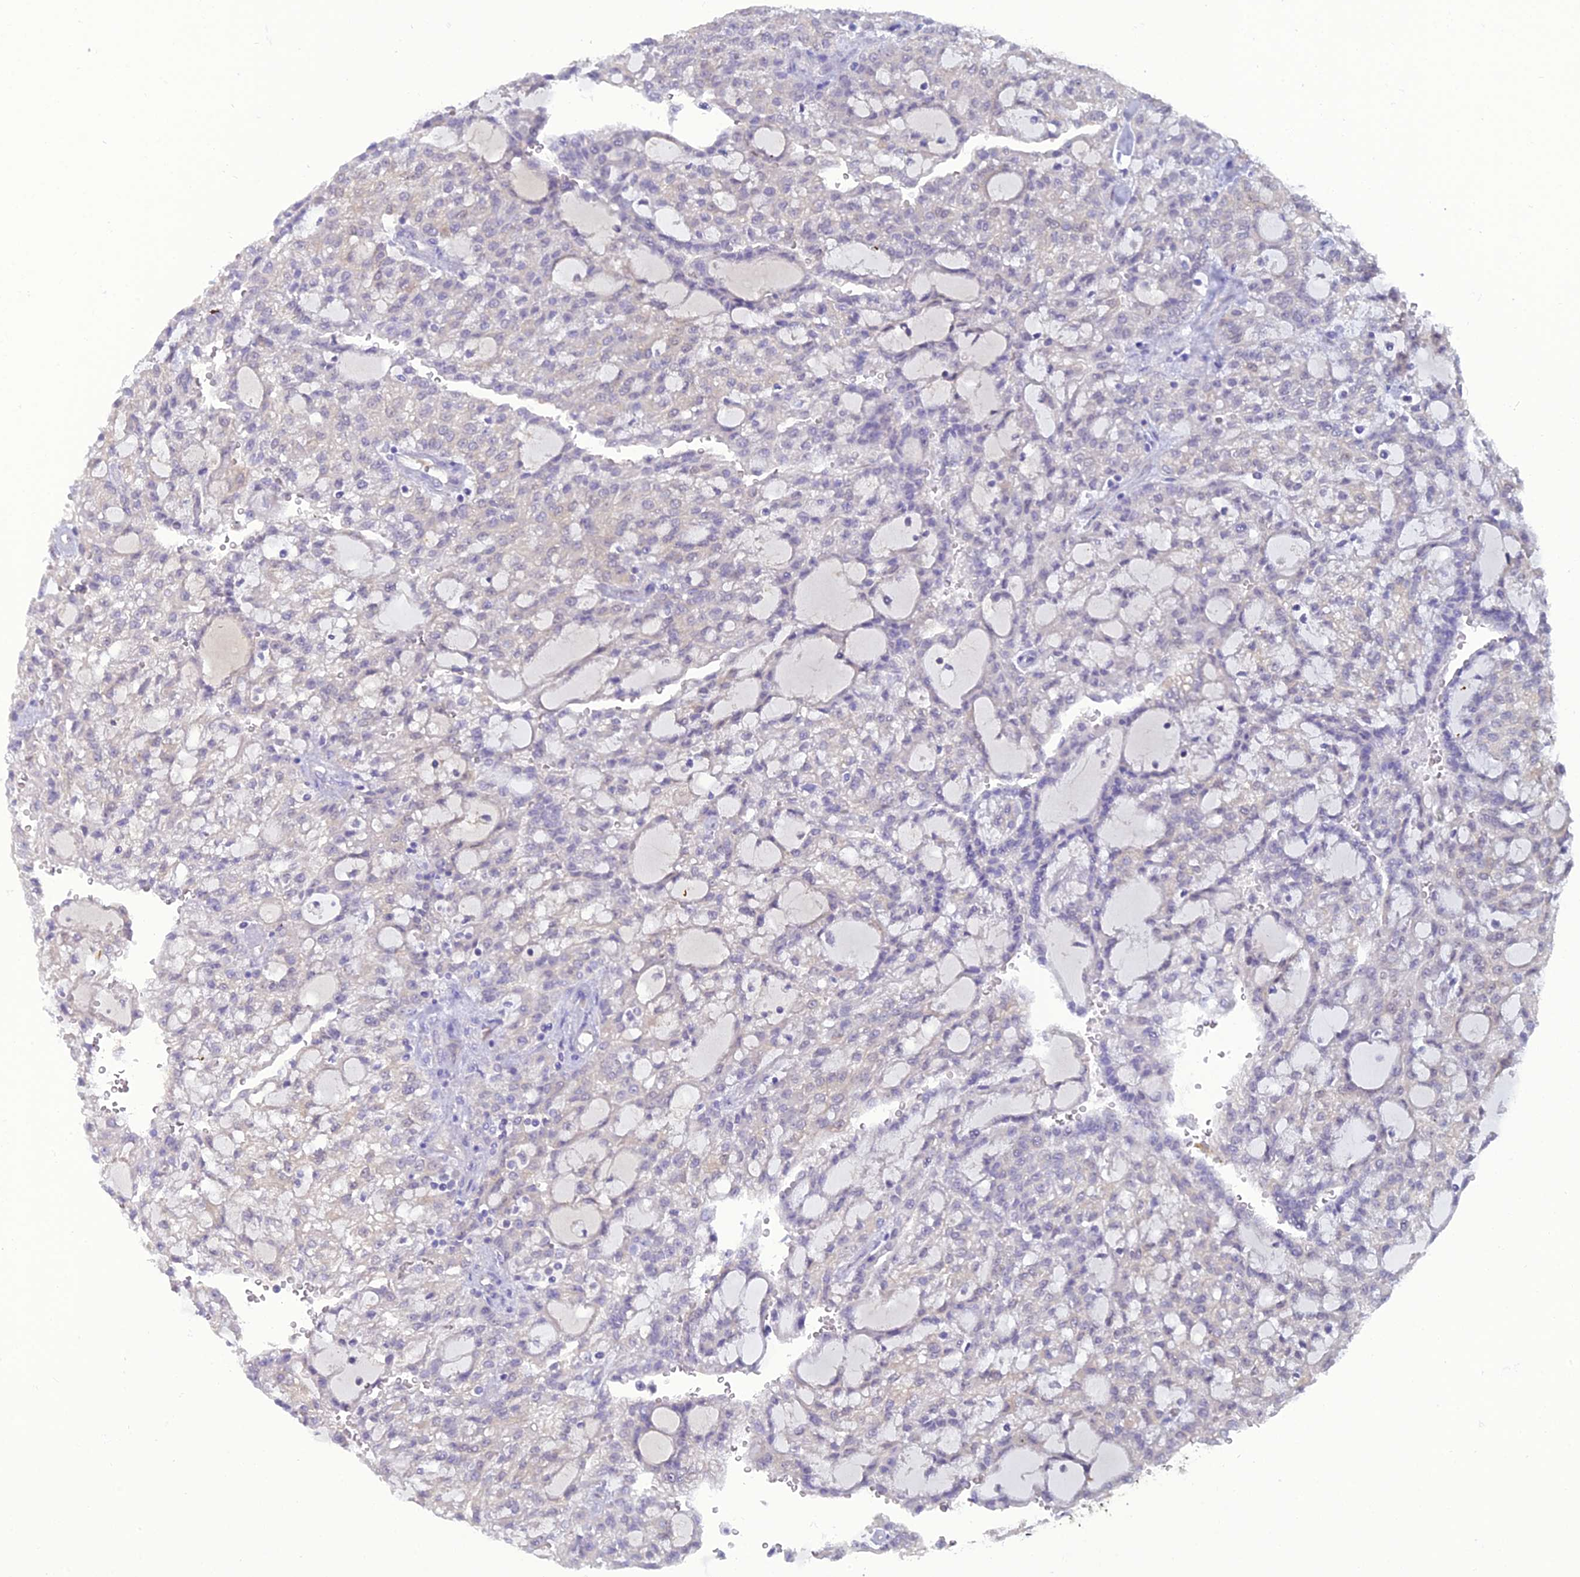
{"staining": {"intensity": "negative", "quantity": "none", "location": "none"}, "tissue": "renal cancer", "cell_type": "Tumor cells", "image_type": "cancer", "snomed": [{"axis": "morphology", "description": "Adenocarcinoma, NOS"}, {"axis": "topography", "description": "Kidney"}], "caption": "An IHC photomicrograph of renal cancer is shown. There is no staining in tumor cells of renal cancer. (Brightfield microscopy of DAB (3,3'-diaminobenzidine) immunohistochemistry (IHC) at high magnification).", "gene": "GNPNAT1", "patient": {"sex": "male", "age": 63}}